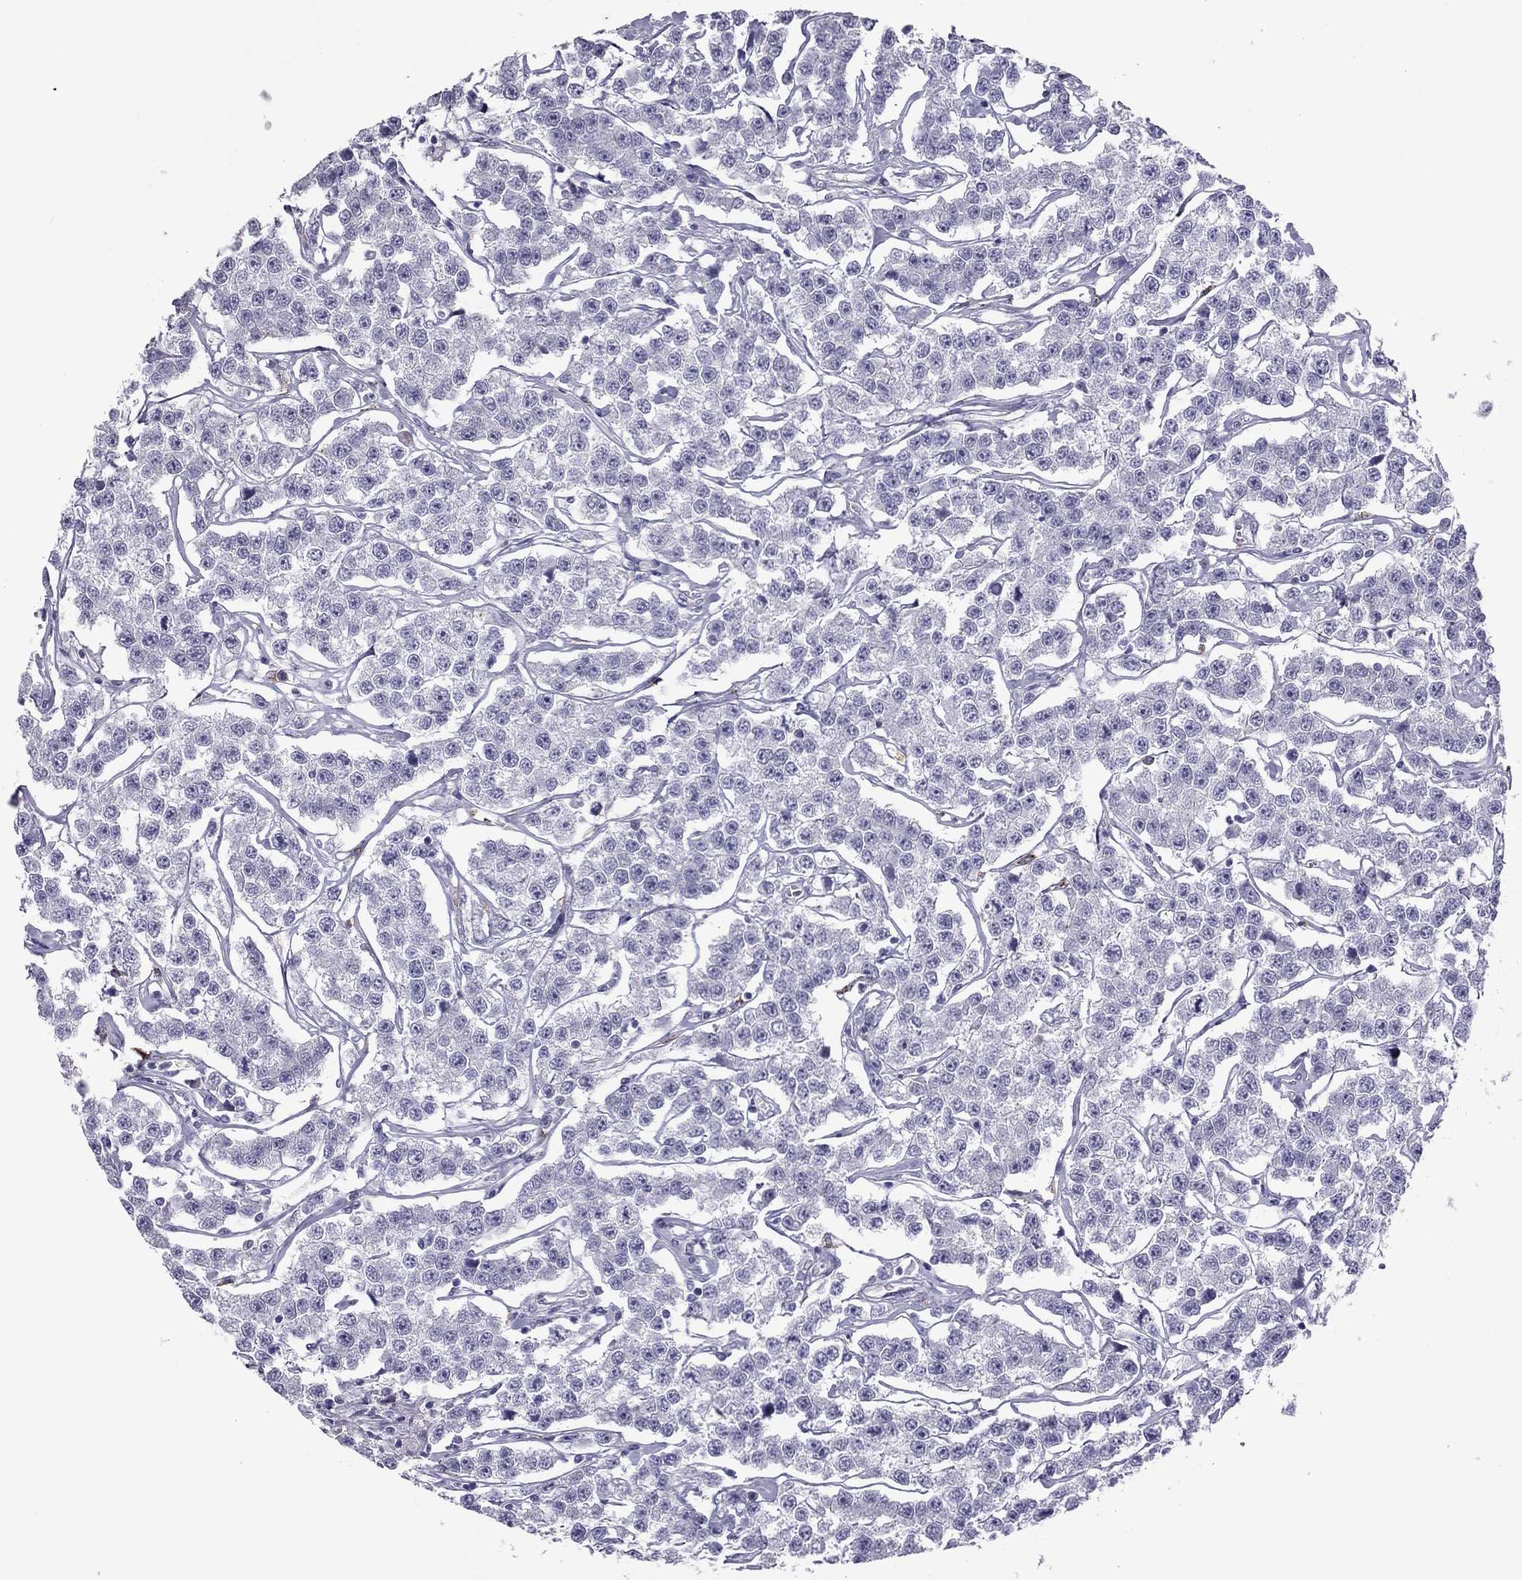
{"staining": {"intensity": "negative", "quantity": "none", "location": "none"}, "tissue": "testis cancer", "cell_type": "Tumor cells", "image_type": "cancer", "snomed": [{"axis": "morphology", "description": "Seminoma, NOS"}, {"axis": "topography", "description": "Testis"}], "caption": "Tumor cells show no significant staining in testis seminoma.", "gene": "CCL27", "patient": {"sex": "male", "age": 59}}